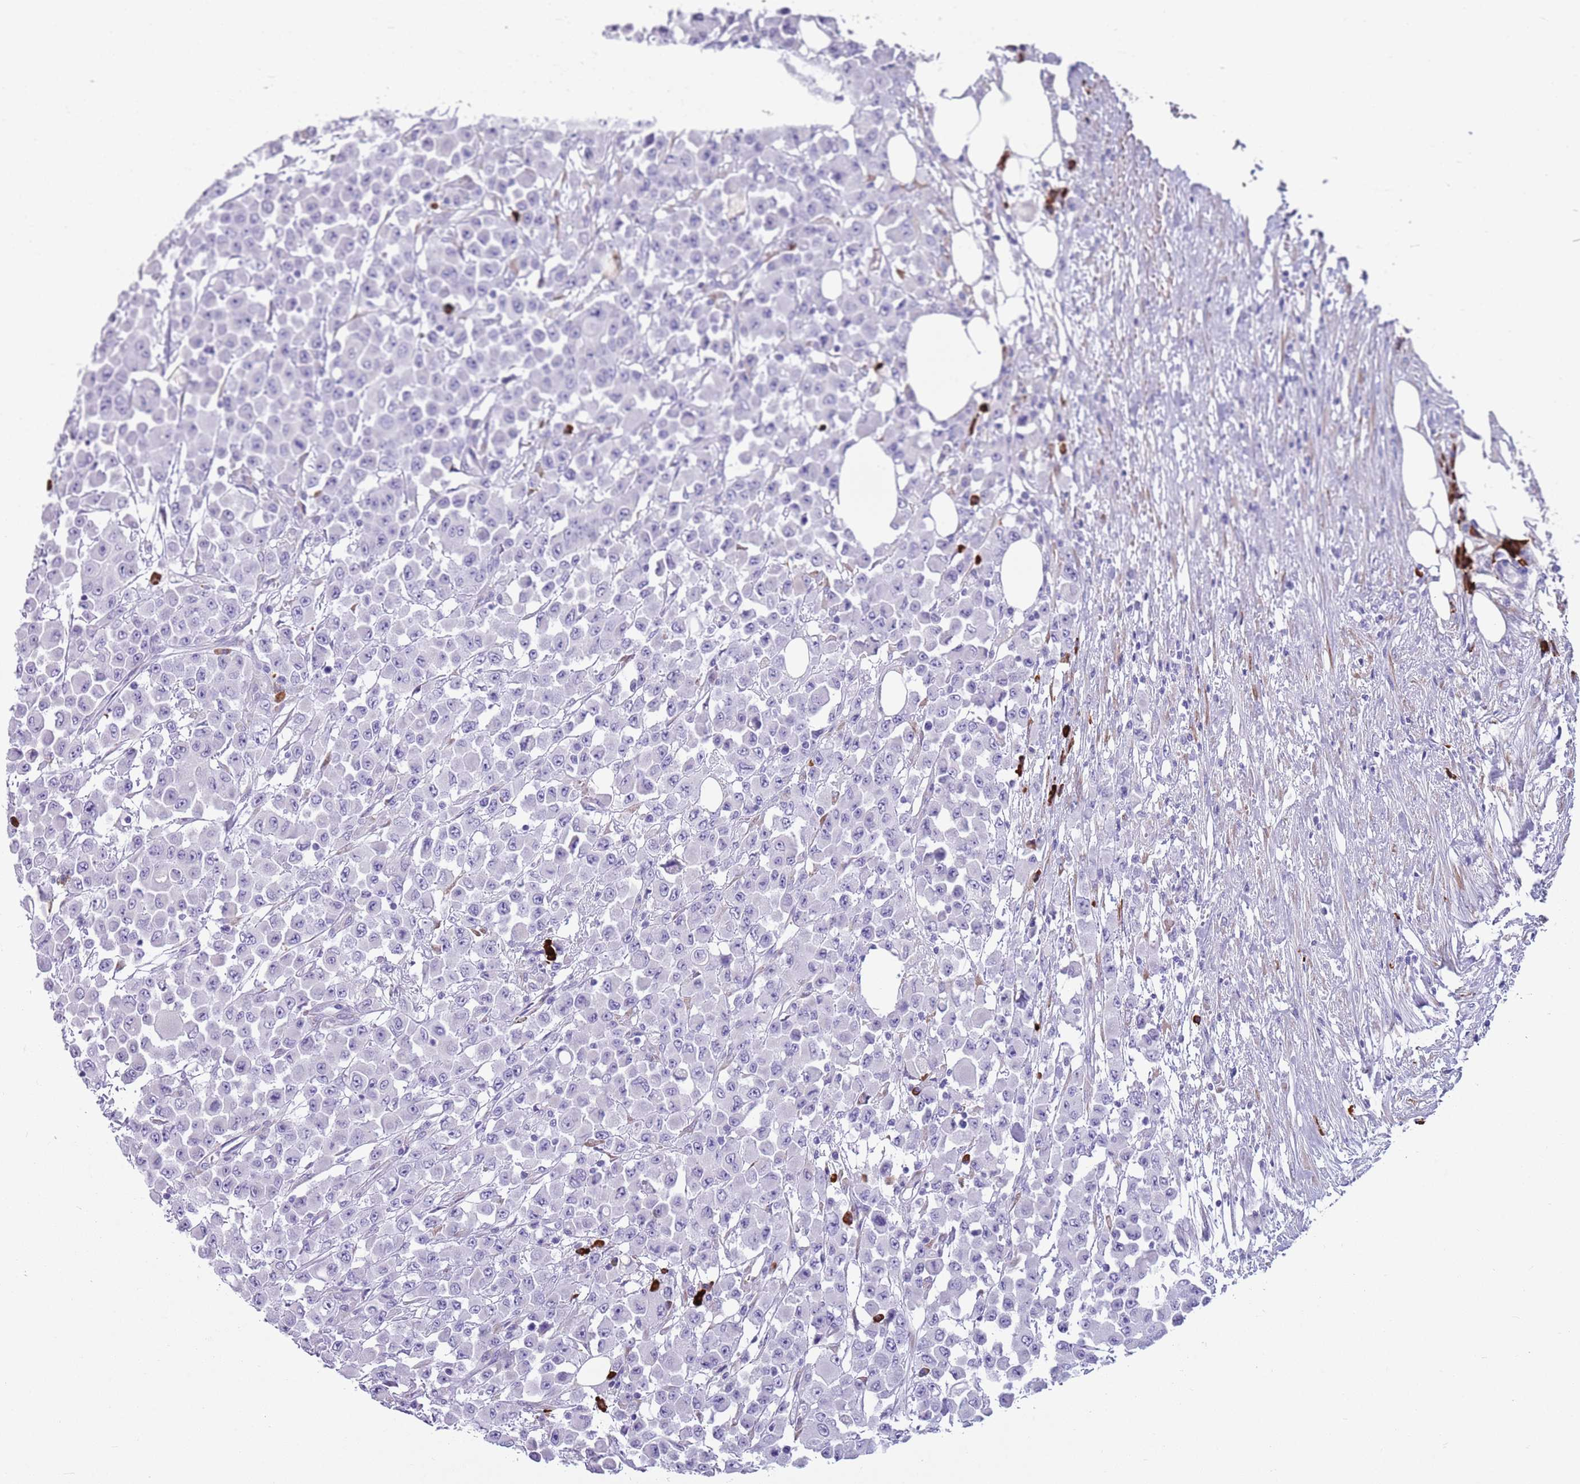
{"staining": {"intensity": "negative", "quantity": "none", "location": "none"}, "tissue": "colorectal cancer", "cell_type": "Tumor cells", "image_type": "cancer", "snomed": [{"axis": "morphology", "description": "Adenocarcinoma, NOS"}, {"axis": "topography", "description": "Colon"}], "caption": "High magnification brightfield microscopy of colorectal cancer stained with DAB (3,3'-diaminobenzidine) (brown) and counterstained with hematoxylin (blue): tumor cells show no significant staining.", "gene": "LY6G5B", "patient": {"sex": "male", "age": 51}}